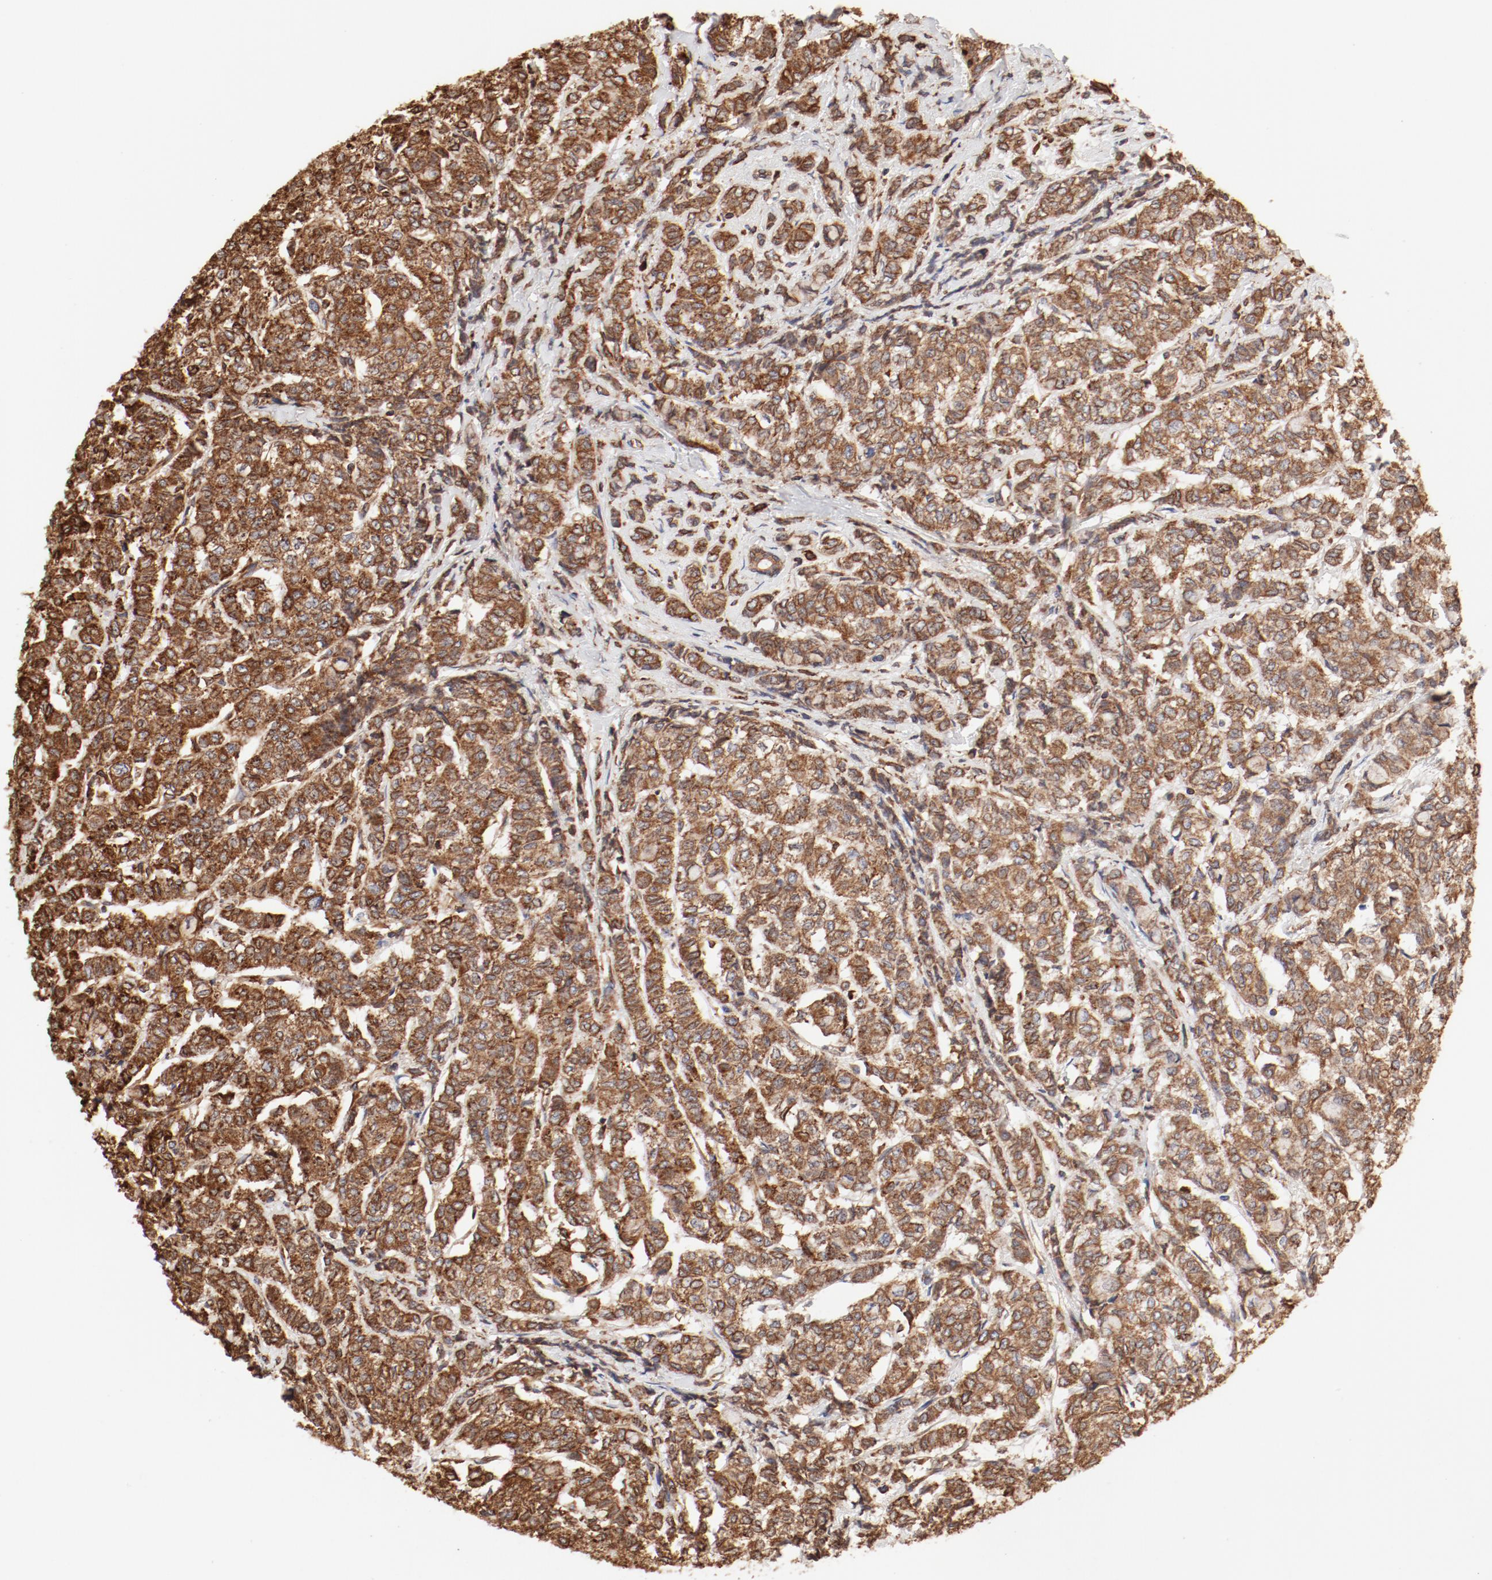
{"staining": {"intensity": "moderate", "quantity": ">75%", "location": "cytoplasmic/membranous"}, "tissue": "breast cancer", "cell_type": "Tumor cells", "image_type": "cancer", "snomed": [{"axis": "morphology", "description": "Lobular carcinoma"}, {"axis": "topography", "description": "Breast"}], "caption": "Immunohistochemistry staining of breast cancer (lobular carcinoma), which shows medium levels of moderate cytoplasmic/membranous staining in about >75% of tumor cells indicating moderate cytoplasmic/membranous protein staining. The staining was performed using DAB (3,3'-diaminobenzidine) (brown) for protein detection and nuclei were counterstained in hematoxylin (blue).", "gene": "BCAP31", "patient": {"sex": "female", "age": 60}}